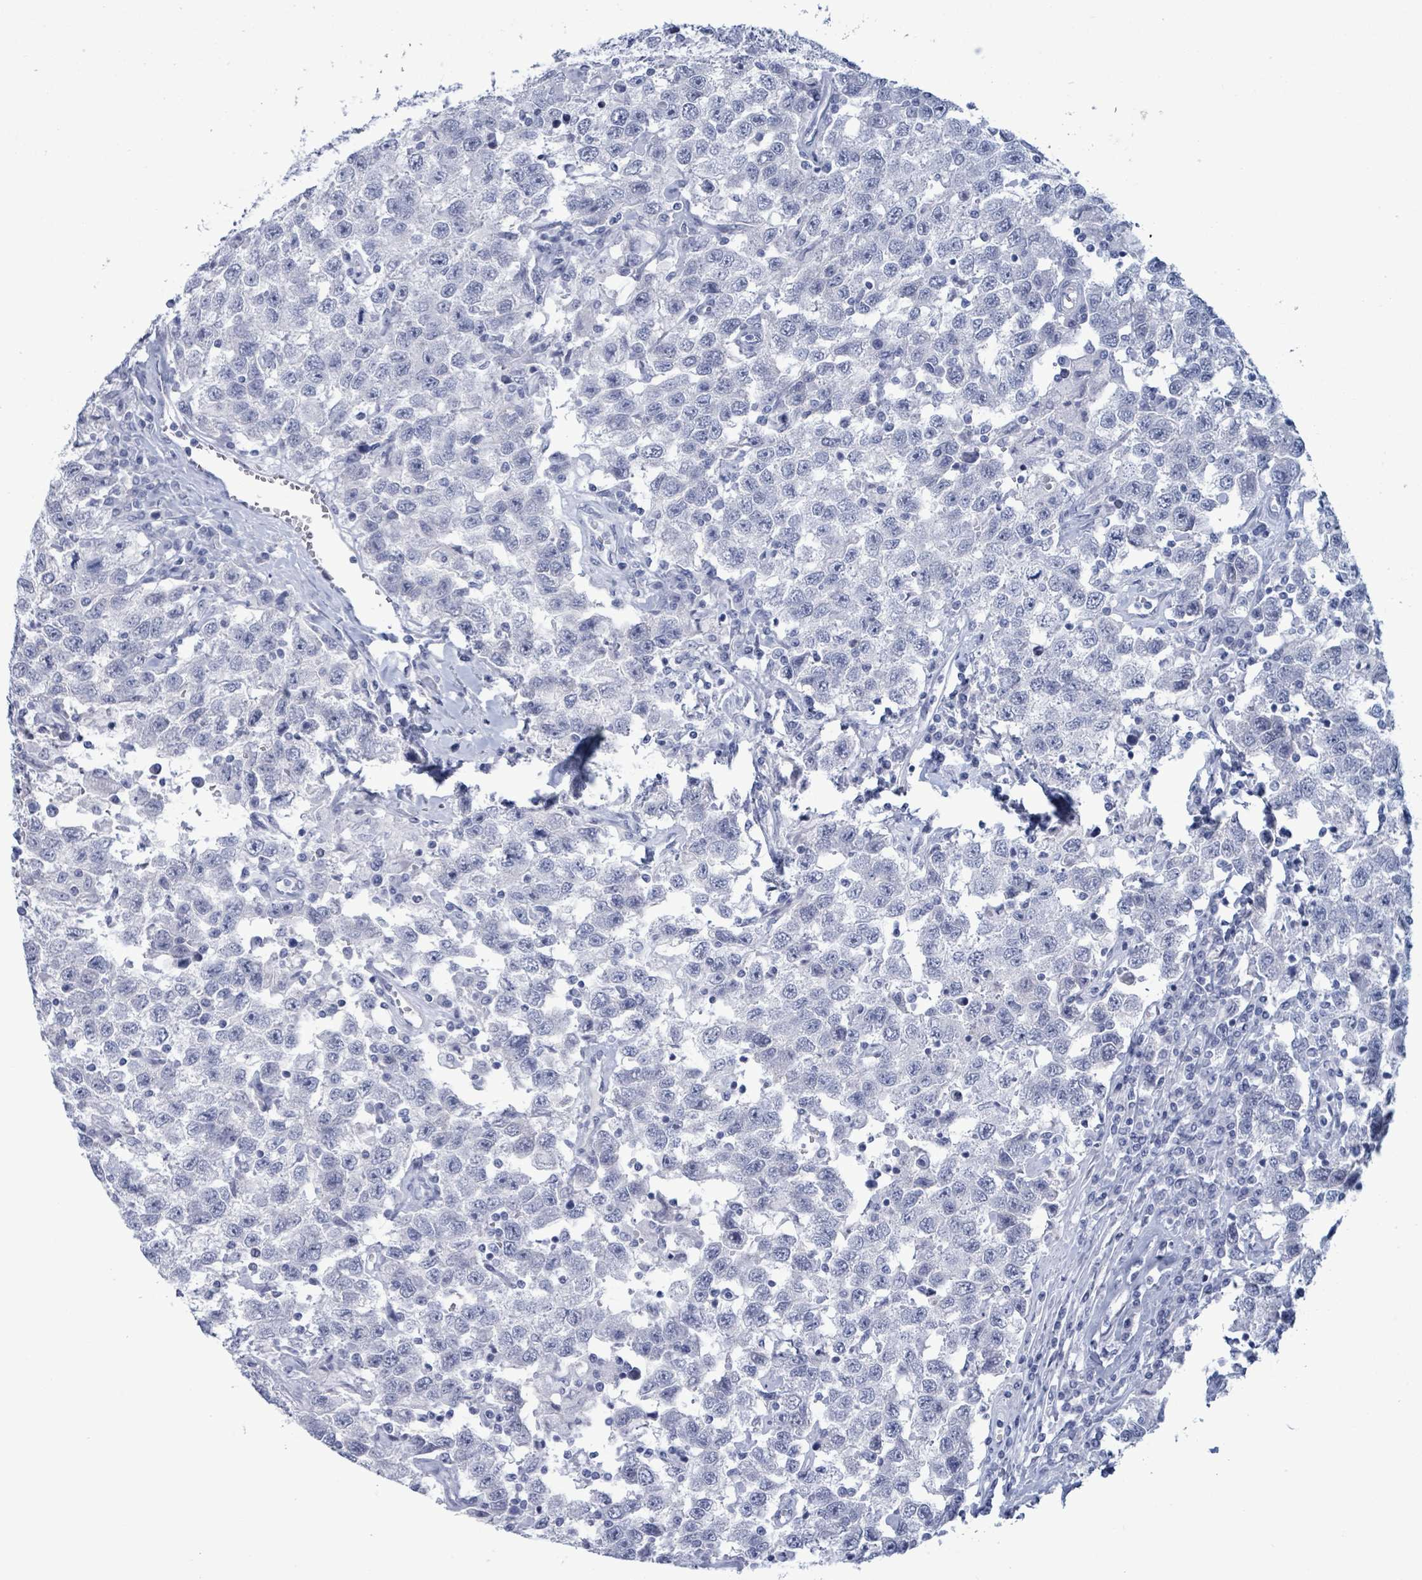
{"staining": {"intensity": "negative", "quantity": "none", "location": "none"}, "tissue": "testis cancer", "cell_type": "Tumor cells", "image_type": "cancer", "snomed": [{"axis": "morphology", "description": "Seminoma, NOS"}, {"axis": "topography", "description": "Testis"}], "caption": "A photomicrograph of seminoma (testis) stained for a protein reveals no brown staining in tumor cells.", "gene": "ZNF771", "patient": {"sex": "male", "age": 41}}